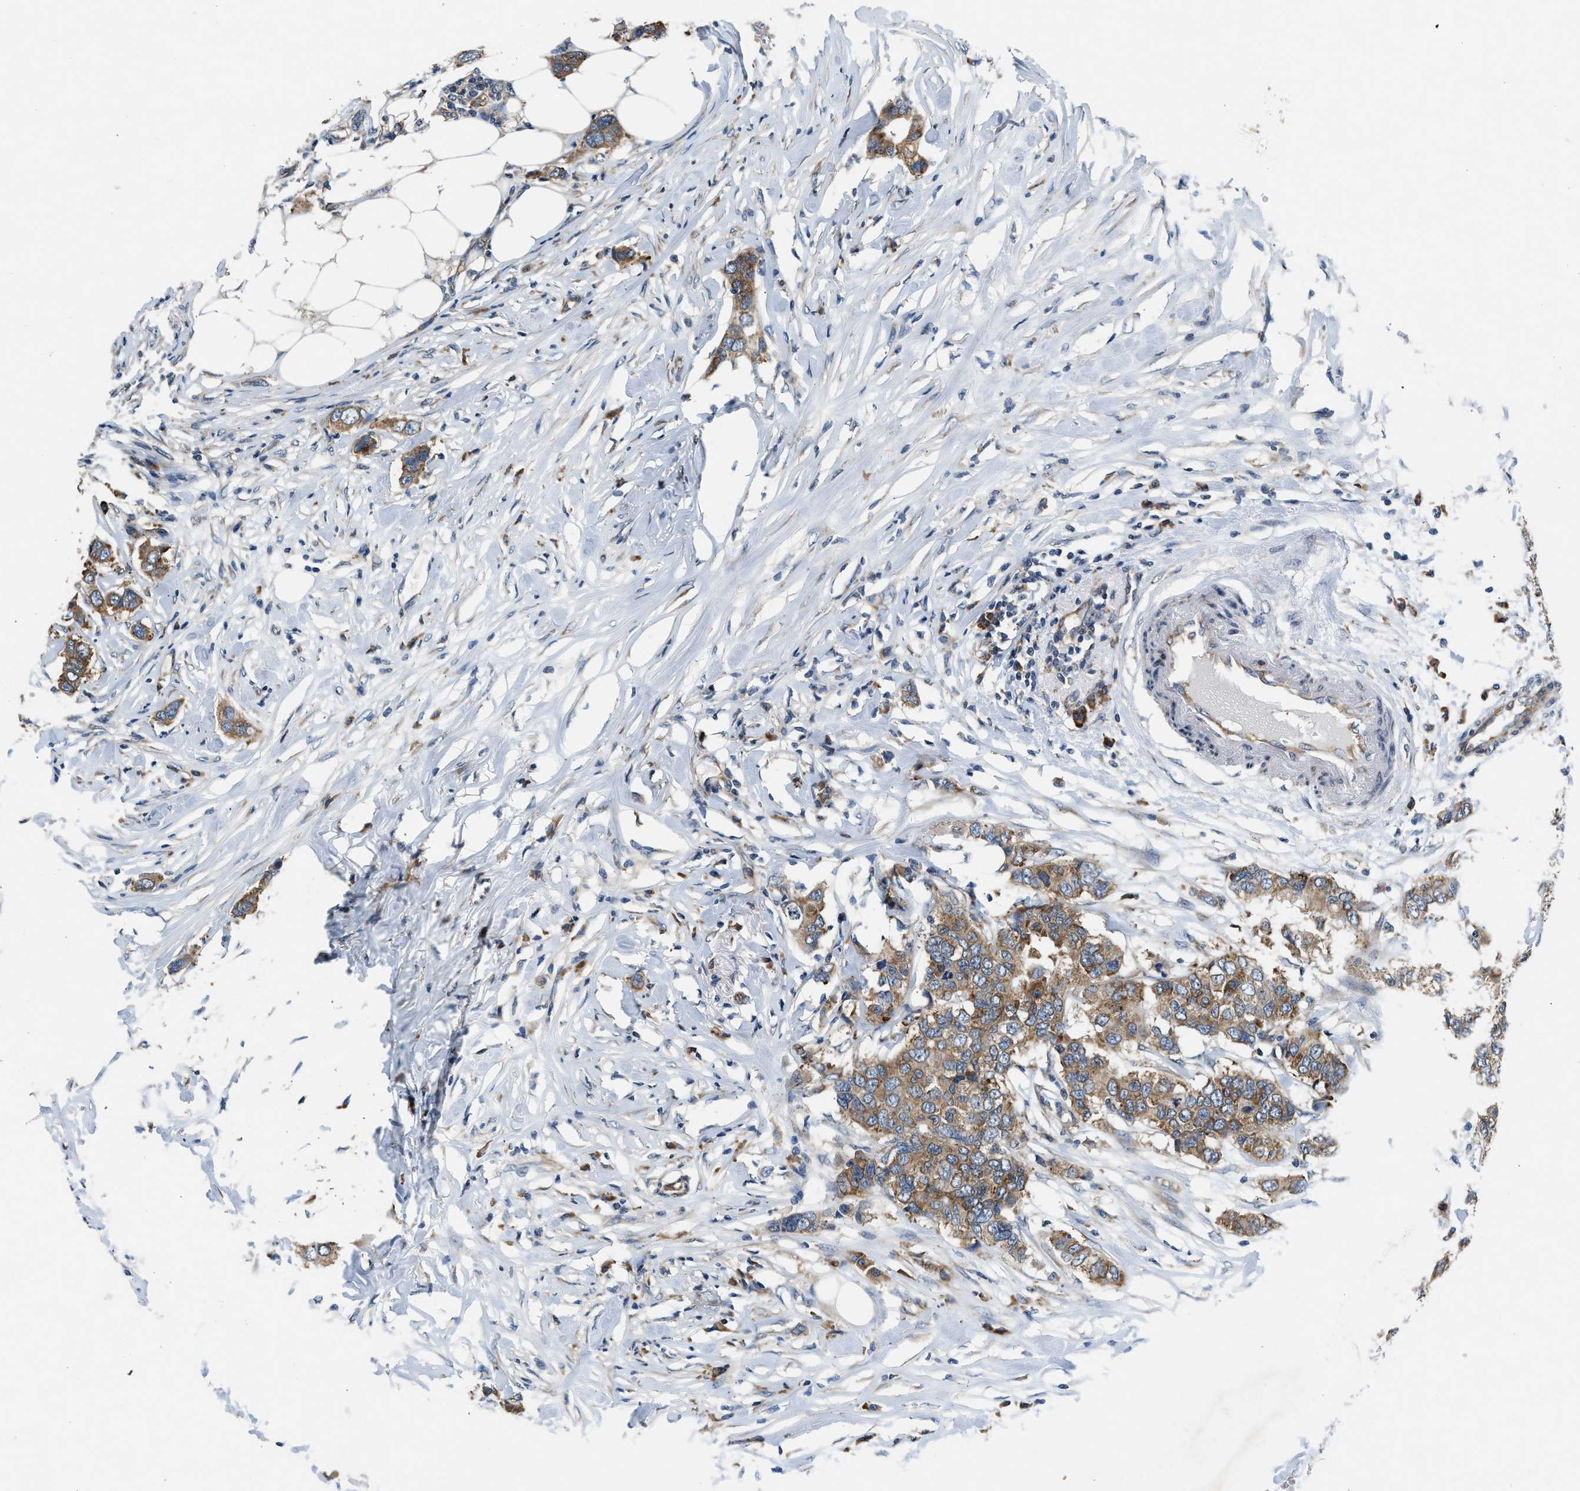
{"staining": {"intensity": "moderate", "quantity": ">75%", "location": "cytoplasmic/membranous"}, "tissue": "breast cancer", "cell_type": "Tumor cells", "image_type": "cancer", "snomed": [{"axis": "morphology", "description": "Duct carcinoma"}, {"axis": "topography", "description": "Breast"}], "caption": "A medium amount of moderate cytoplasmic/membranous positivity is identified in about >75% of tumor cells in breast cancer tissue. (DAB (3,3'-diaminobenzidine) IHC with brightfield microscopy, high magnification).", "gene": "PA2G4", "patient": {"sex": "female", "age": 50}}